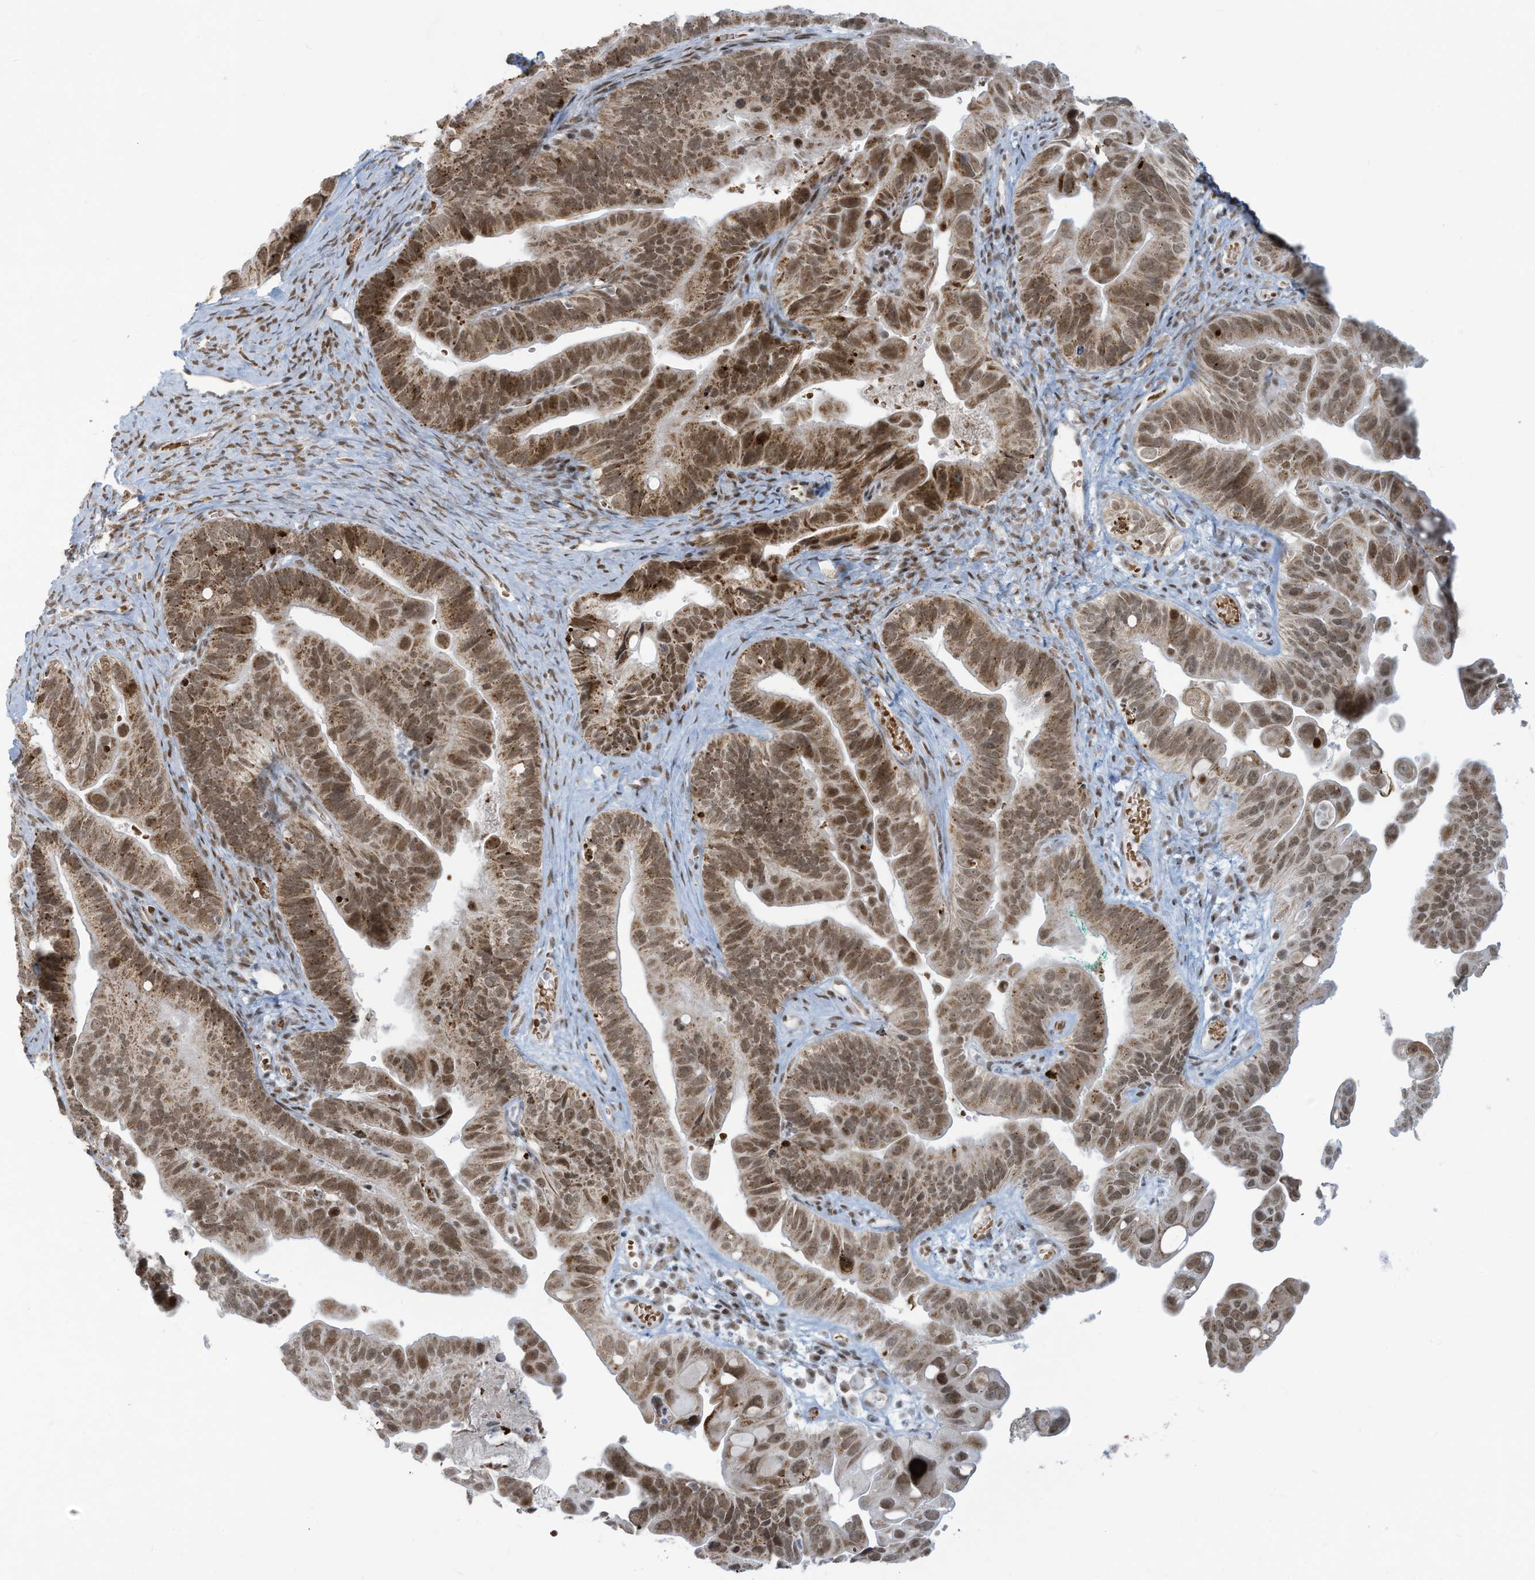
{"staining": {"intensity": "moderate", "quantity": ">75%", "location": "cytoplasmic/membranous,nuclear"}, "tissue": "ovarian cancer", "cell_type": "Tumor cells", "image_type": "cancer", "snomed": [{"axis": "morphology", "description": "Cystadenocarcinoma, serous, NOS"}, {"axis": "topography", "description": "Ovary"}], "caption": "This photomicrograph exhibits IHC staining of human ovarian cancer (serous cystadenocarcinoma), with medium moderate cytoplasmic/membranous and nuclear positivity in approximately >75% of tumor cells.", "gene": "ECT2L", "patient": {"sex": "female", "age": 56}}